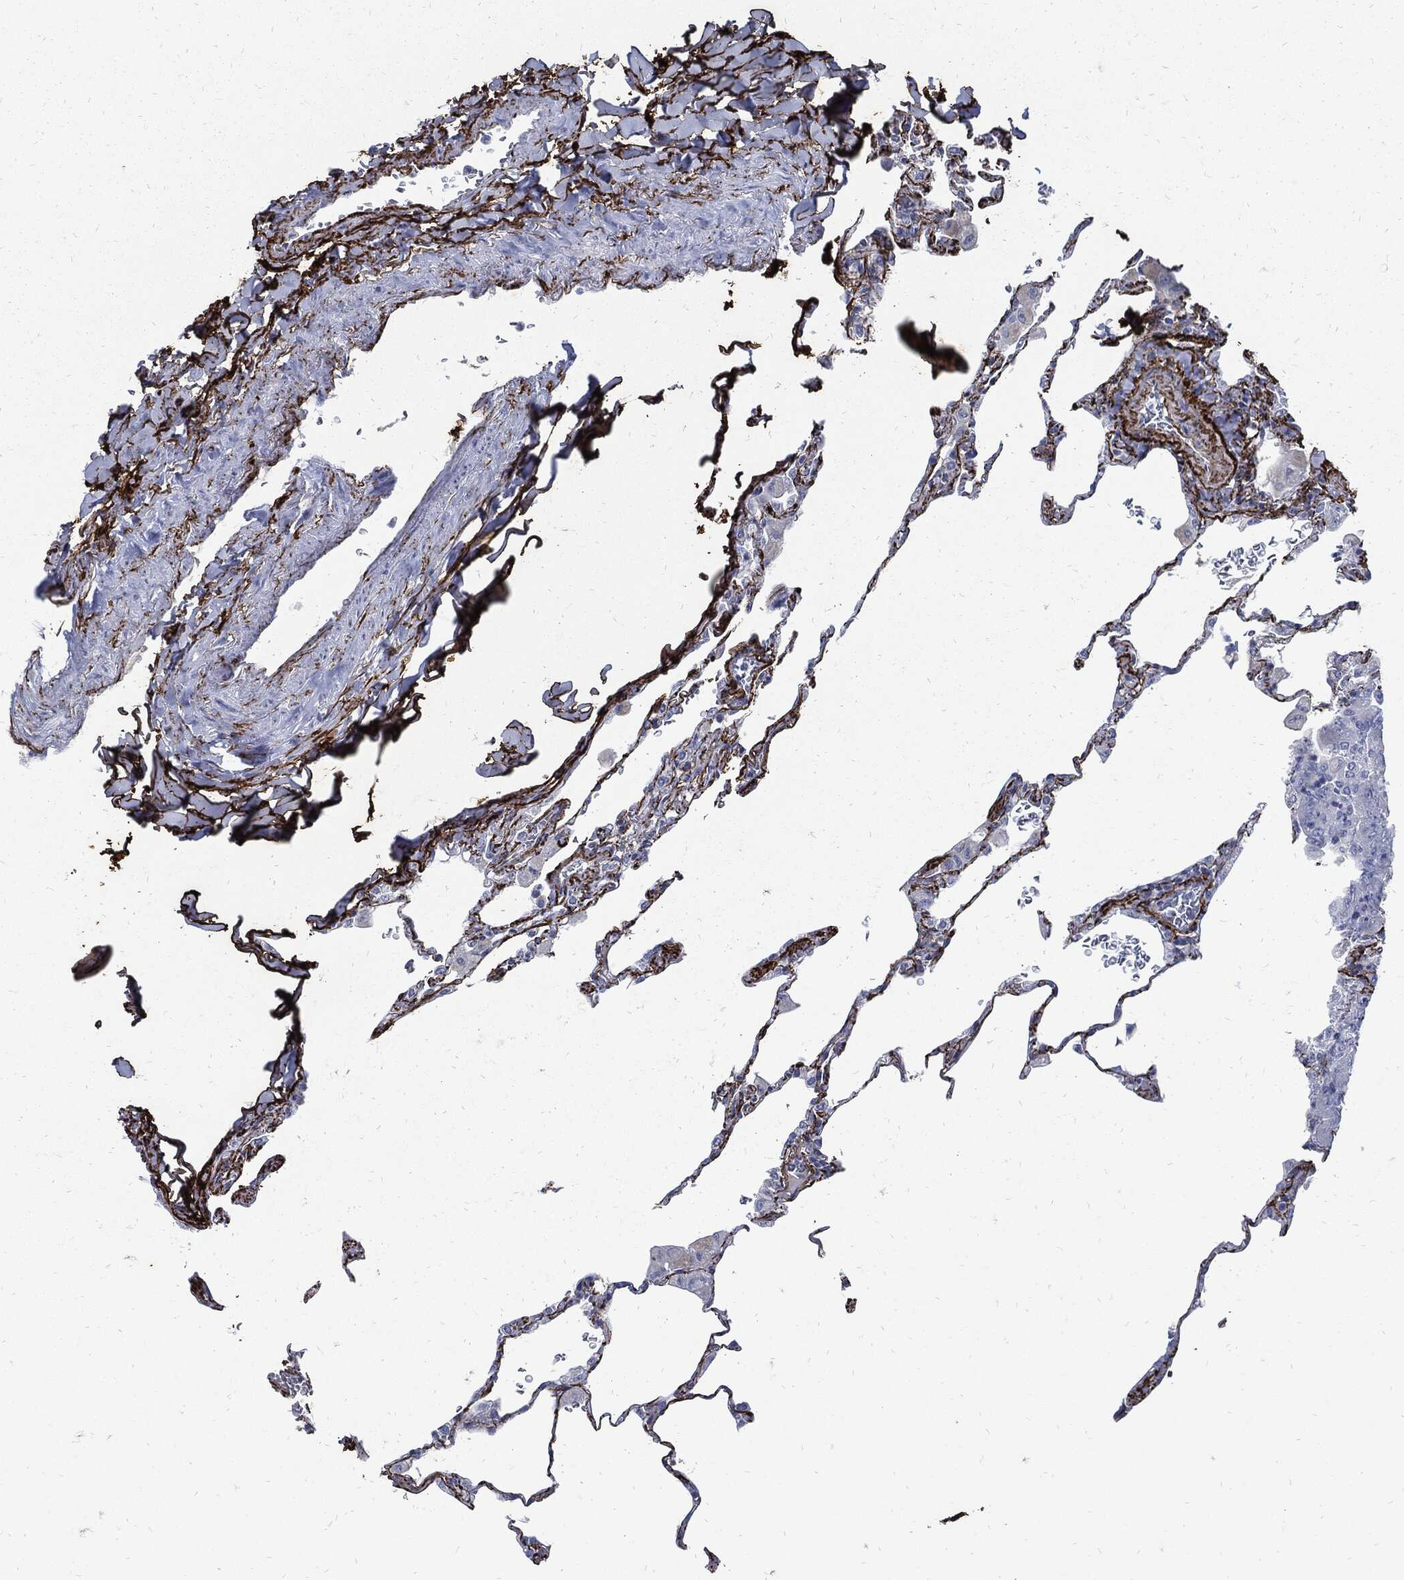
{"staining": {"intensity": "negative", "quantity": "none", "location": "none"}, "tissue": "lung", "cell_type": "Alveolar cells", "image_type": "normal", "snomed": [{"axis": "morphology", "description": "Normal tissue, NOS"}, {"axis": "morphology", "description": "Adenocarcinoma, metastatic, NOS"}, {"axis": "topography", "description": "Lung"}], "caption": "This is an immunohistochemistry photomicrograph of unremarkable human lung. There is no staining in alveolar cells.", "gene": "FBN1", "patient": {"sex": "male", "age": 45}}